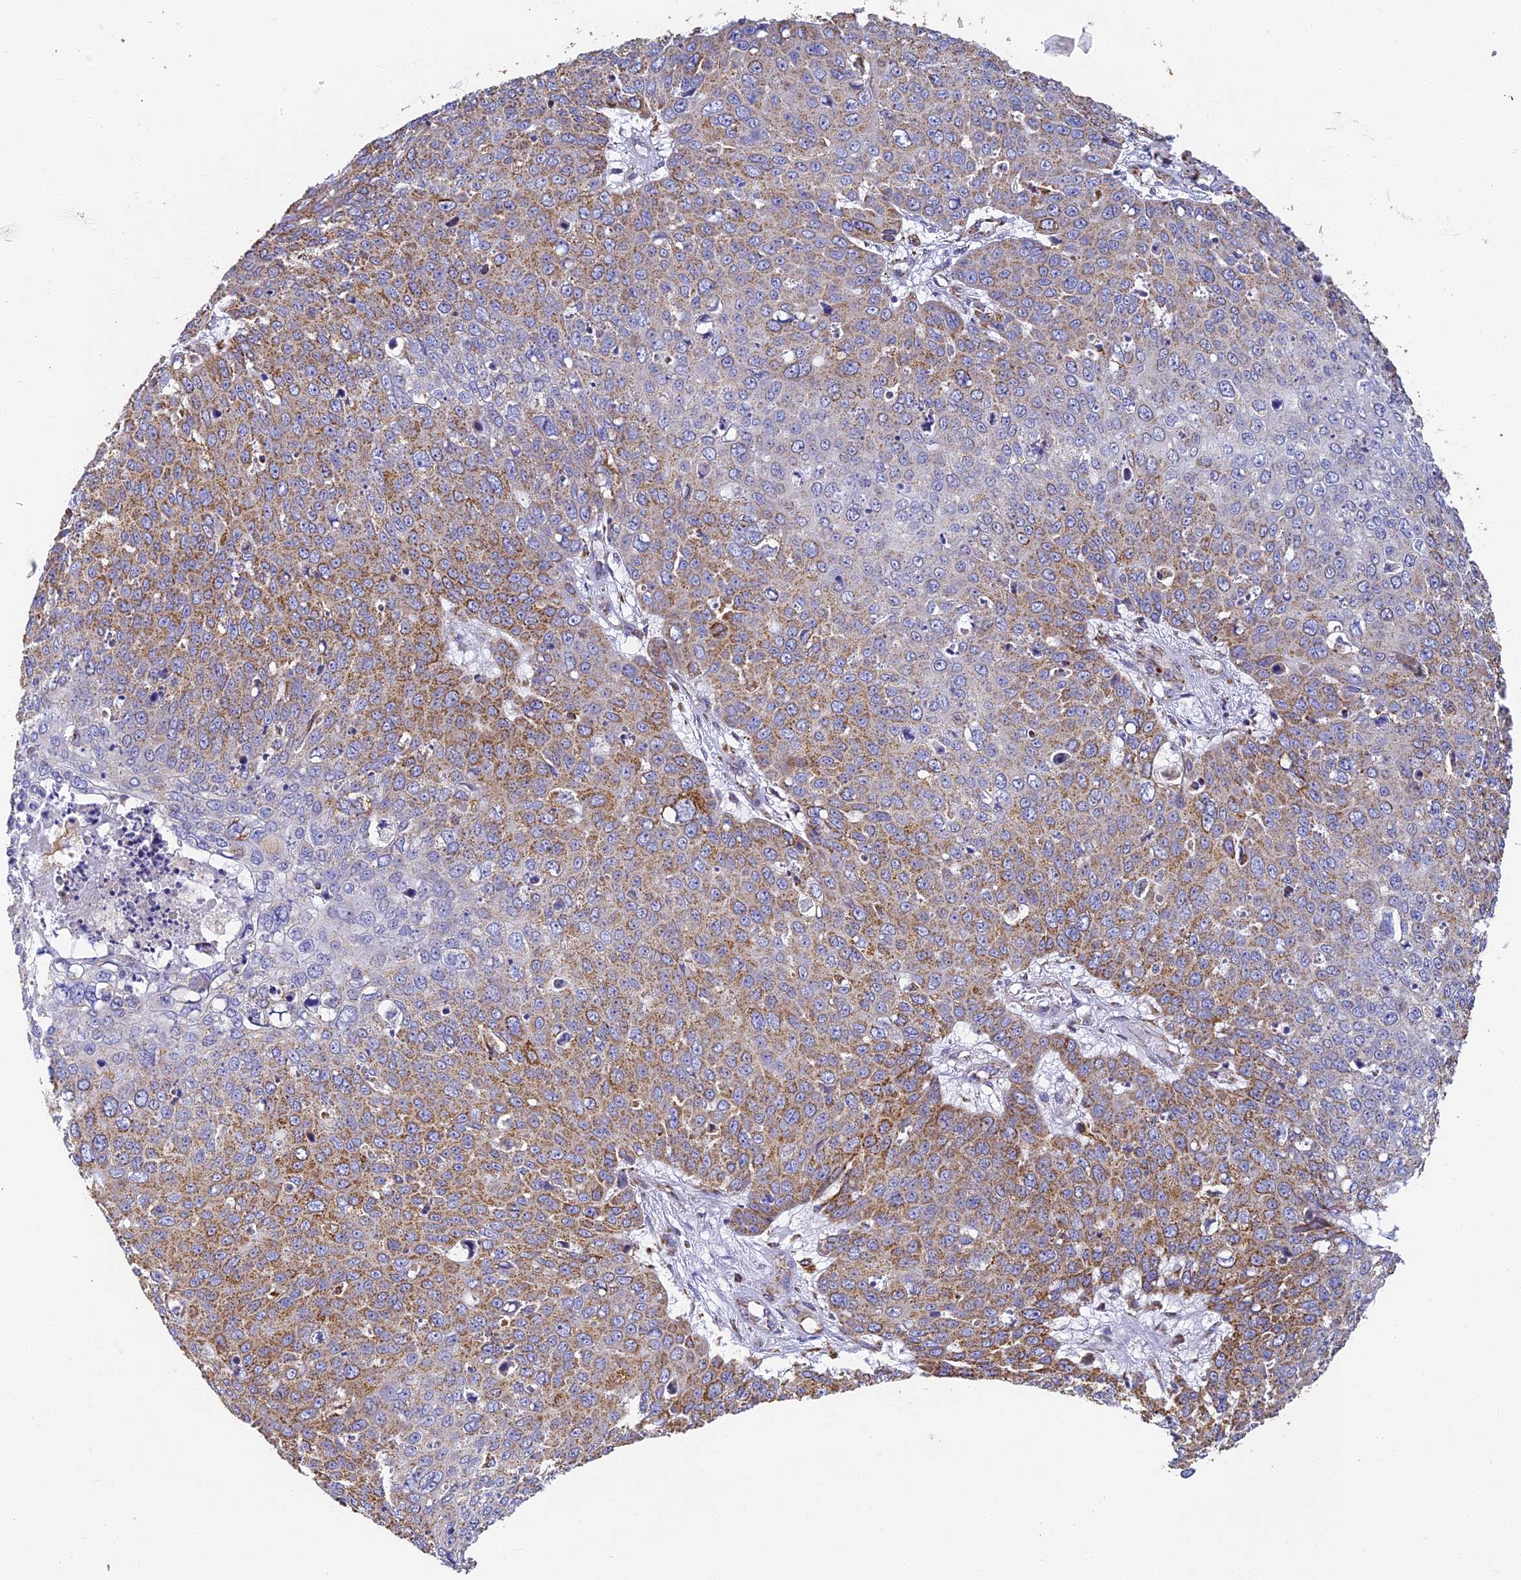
{"staining": {"intensity": "moderate", "quantity": ">75%", "location": "cytoplasmic/membranous"}, "tissue": "skin cancer", "cell_type": "Tumor cells", "image_type": "cancer", "snomed": [{"axis": "morphology", "description": "Squamous cell carcinoma, NOS"}, {"axis": "topography", "description": "Skin"}], "caption": "Immunohistochemistry micrograph of neoplastic tissue: skin squamous cell carcinoma stained using immunohistochemistry reveals medium levels of moderate protein expression localized specifically in the cytoplasmic/membranous of tumor cells, appearing as a cytoplasmic/membranous brown color.", "gene": "COX6C", "patient": {"sex": "male", "age": 71}}